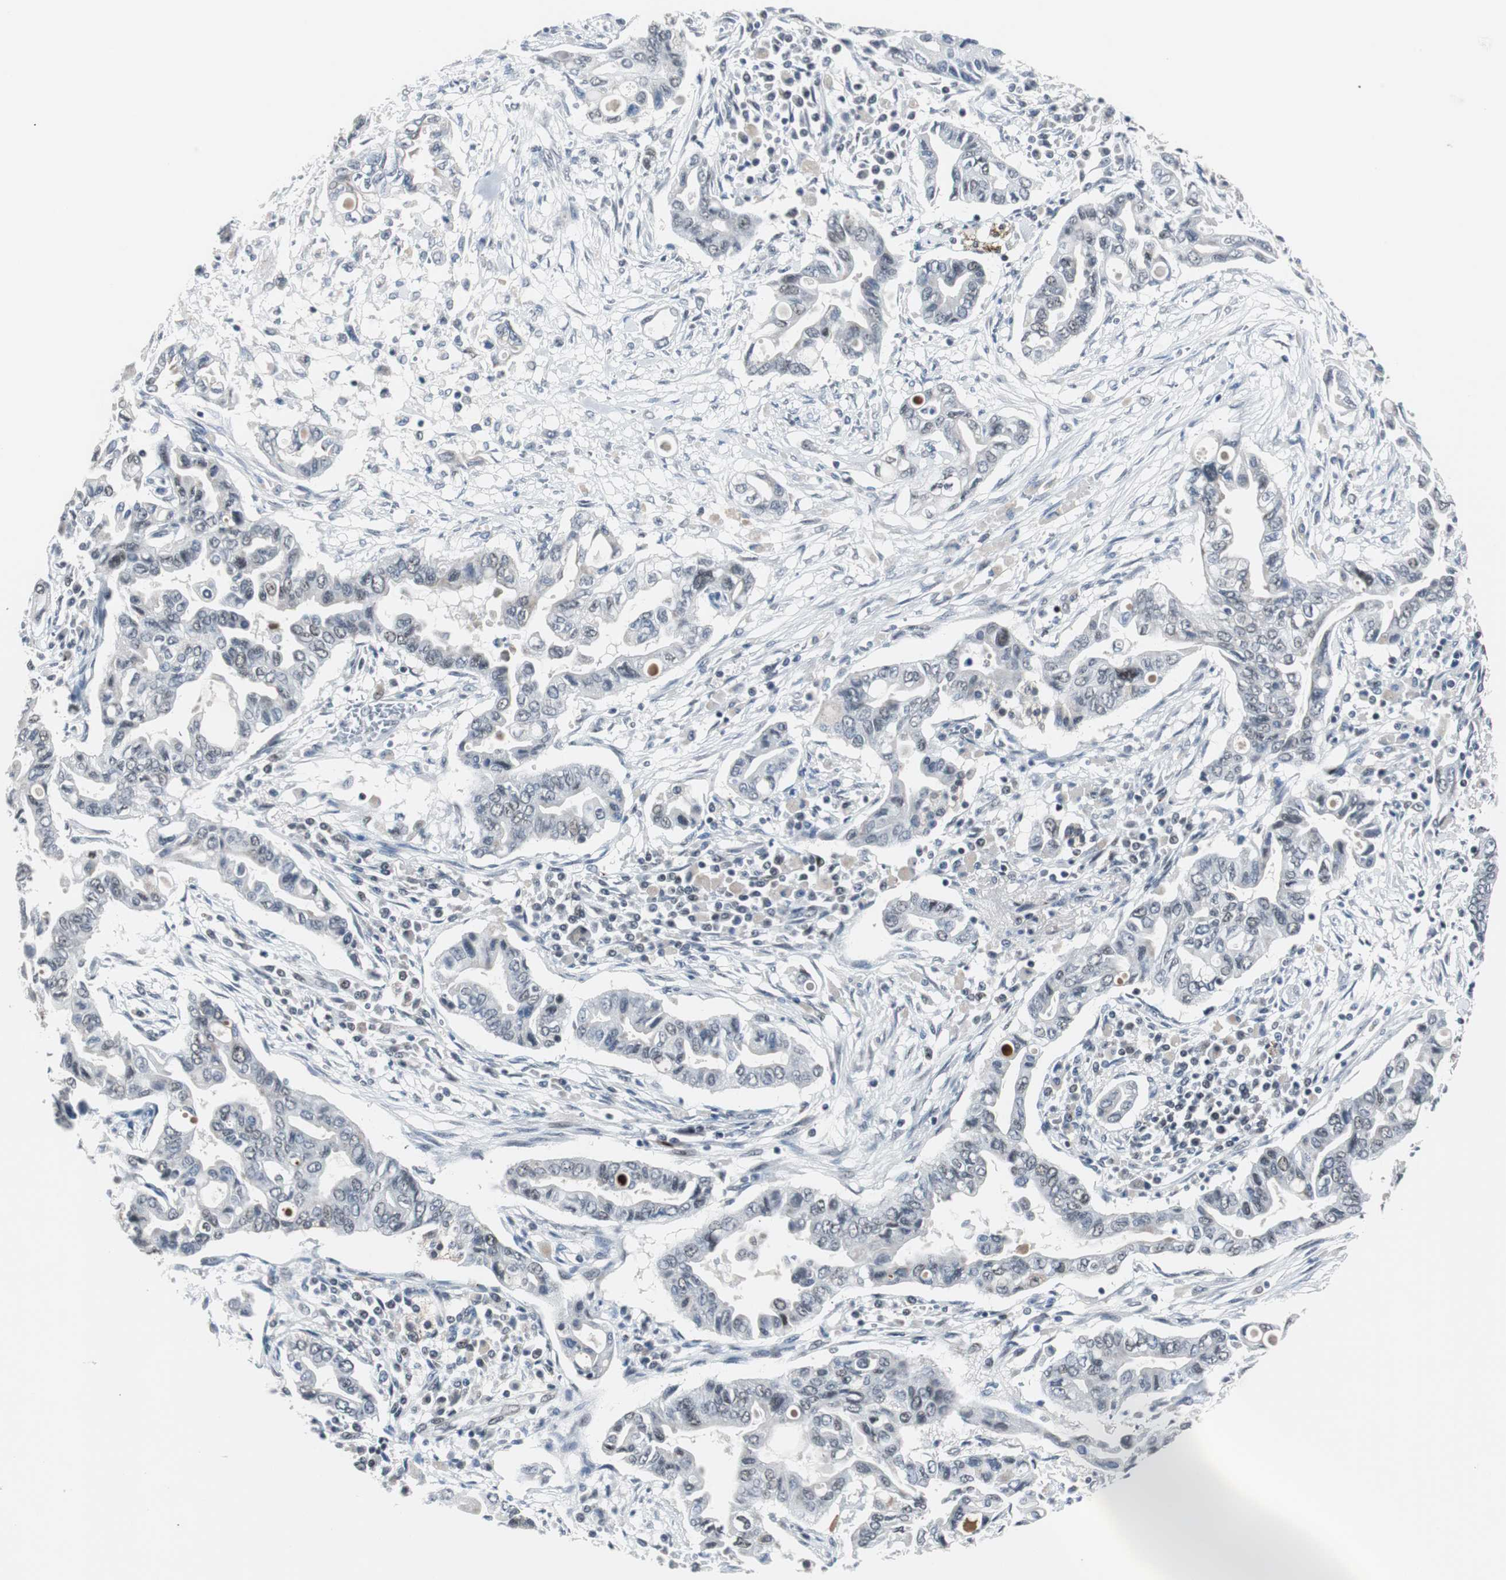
{"staining": {"intensity": "negative", "quantity": "none", "location": "none"}, "tissue": "pancreatic cancer", "cell_type": "Tumor cells", "image_type": "cancer", "snomed": [{"axis": "morphology", "description": "Adenocarcinoma, NOS"}, {"axis": "topography", "description": "Pancreas"}], "caption": "Pancreatic cancer (adenocarcinoma) stained for a protein using immunohistochemistry (IHC) shows no positivity tumor cells.", "gene": "ZHX2", "patient": {"sex": "female", "age": 57}}